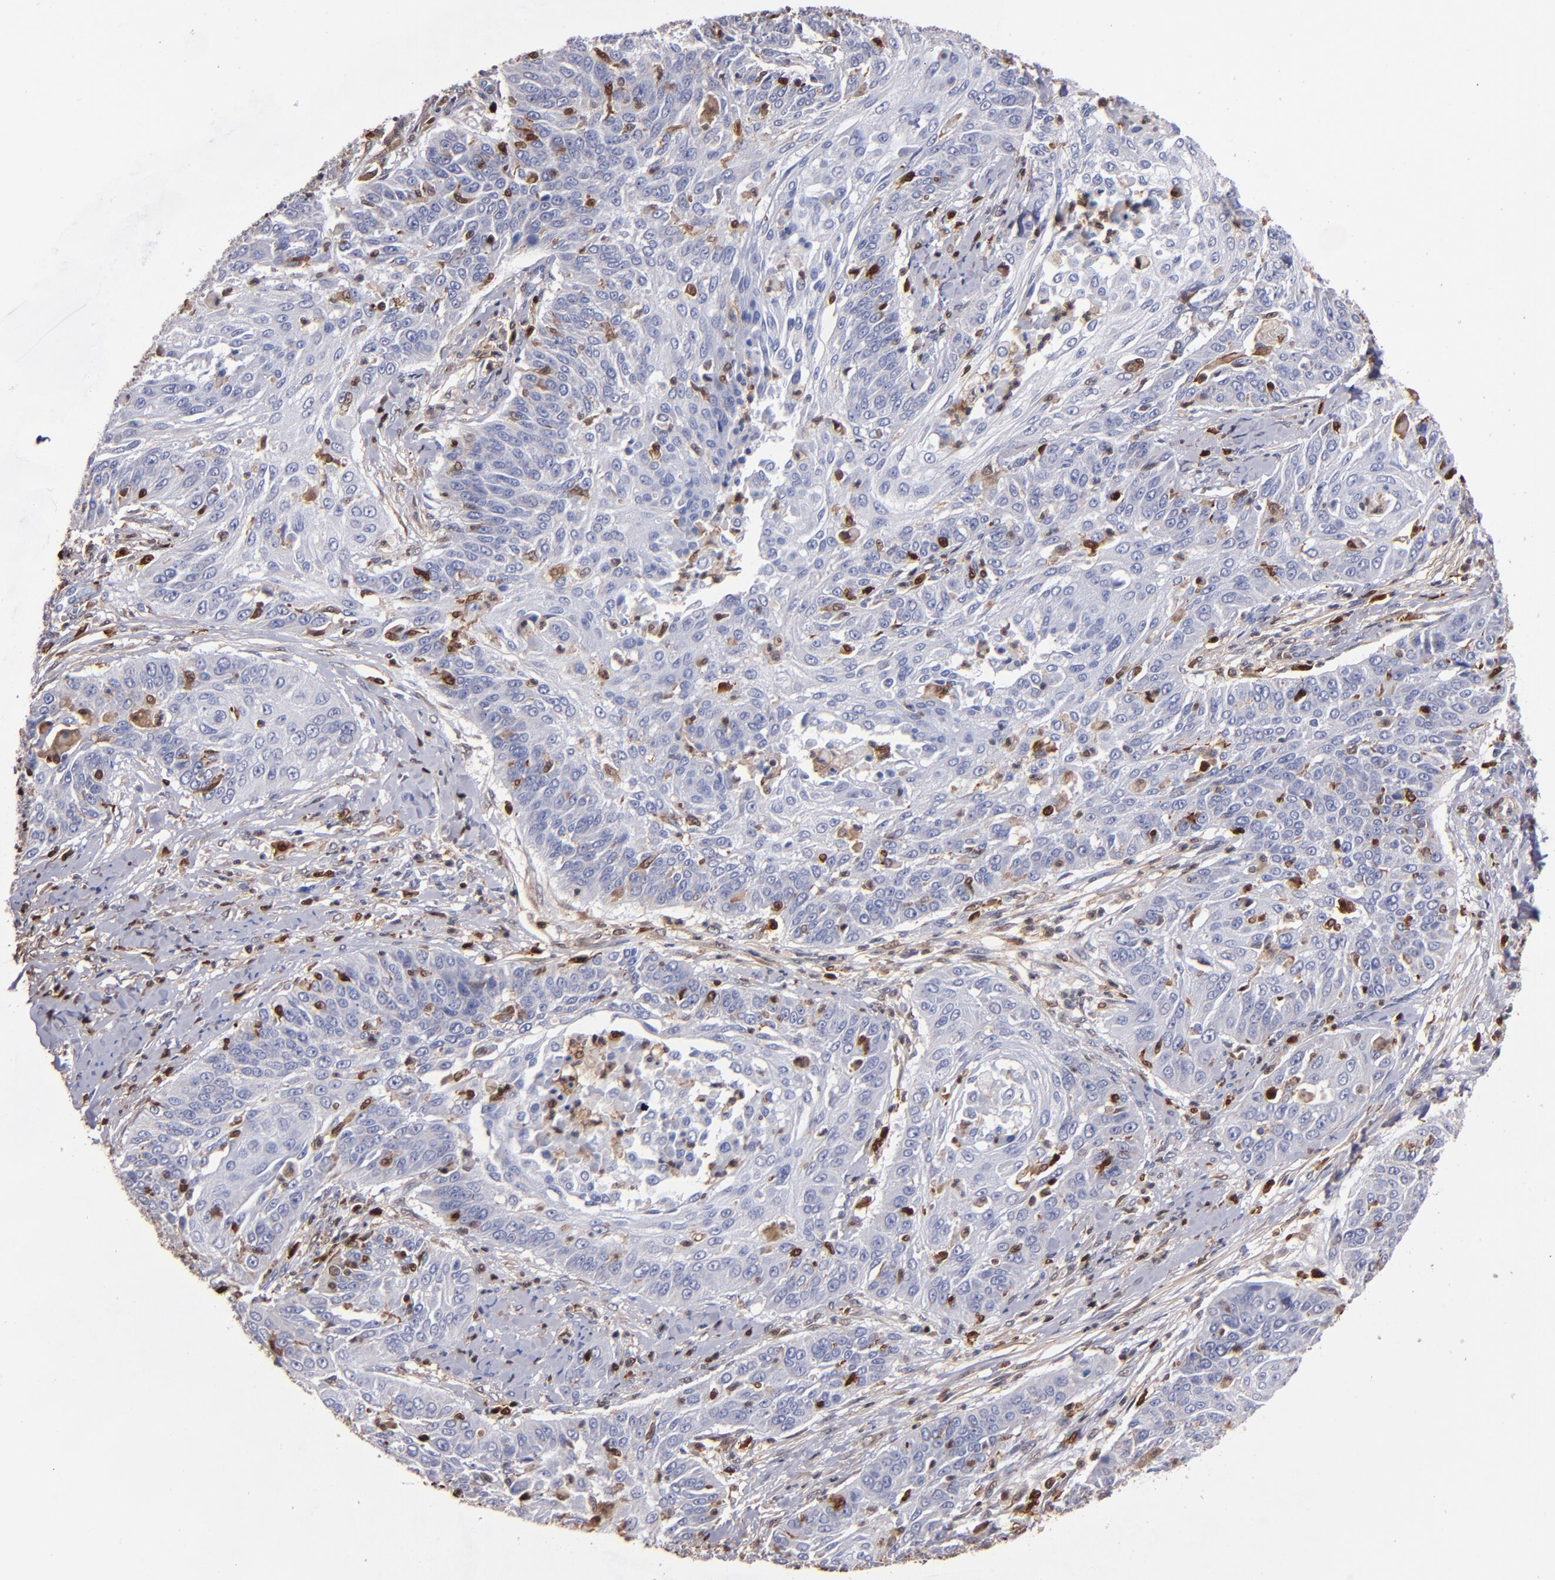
{"staining": {"intensity": "weak", "quantity": "<25%", "location": "cytoplasmic/membranous,nuclear"}, "tissue": "cervical cancer", "cell_type": "Tumor cells", "image_type": "cancer", "snomed": [{"axis": "morphology", "description": "Squamous cell carcinoma, NOS"}, {"axis": "topography", "description": "Cervix"}], "caption": "The histopathology image shows no staining of tumor cells in squamous cell carcinoma (cervical).", "gene": "S100A4", "patient": {"sex": "female", "age": 64}}